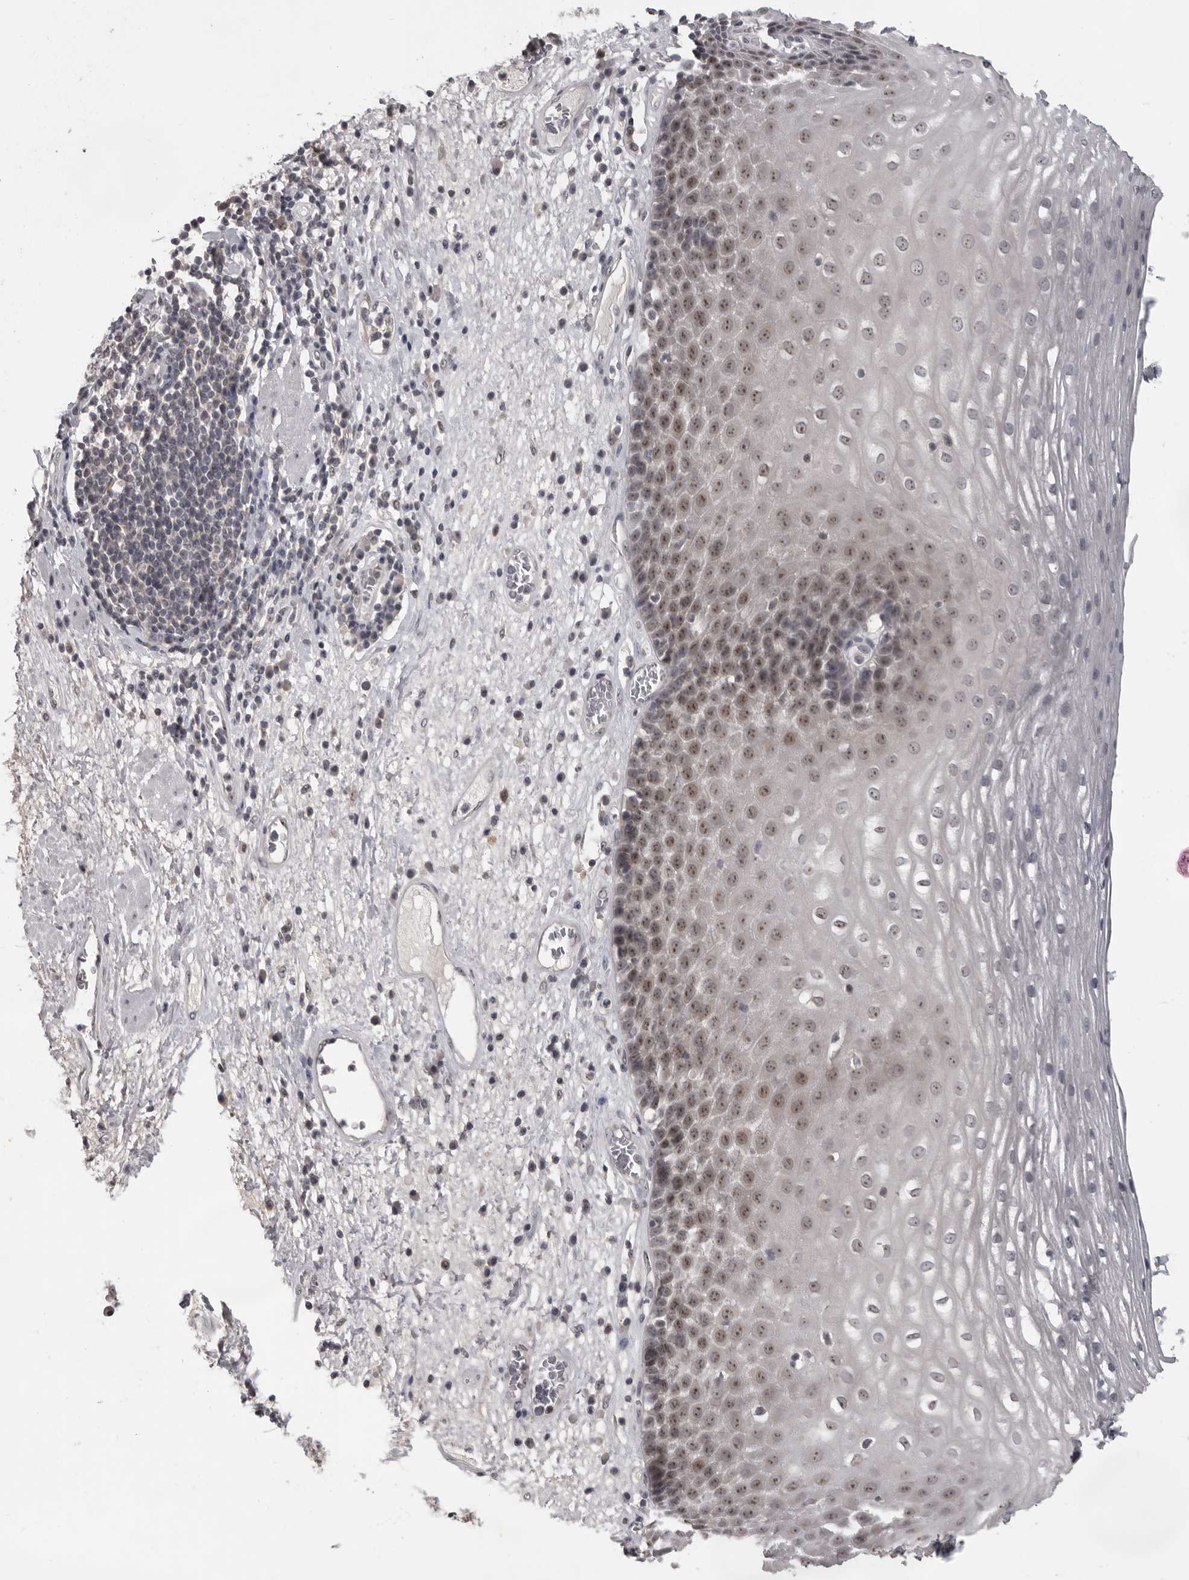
{"staining": {"intensity": "moderate", "quantity": ">75%", "location": "nuclear"}, "tissue": "esophagus", "cell_type": "Squamous epithelial cells", "image_type": "normal", "snomed": [{"axis": "morphology", "description": "Normal tissue, NOS"}, {"axis": "morphology", "description": "Adenocarcinoma, NOS"}, {"axis": "topography", "description": "Esophagus"}], "caption": "Immunohistochemical staining of normal human esophagus exhibits medium levels of moderate nuclear positivity in about >75% of squamous epithelial cells. The staining is performed using DAB brown chromogen to label protein expression. The nuclei are counter-stained blue using hematoxylin.", "gene": "MRTO4", "patient": {"sex": "male", "age": 62}}